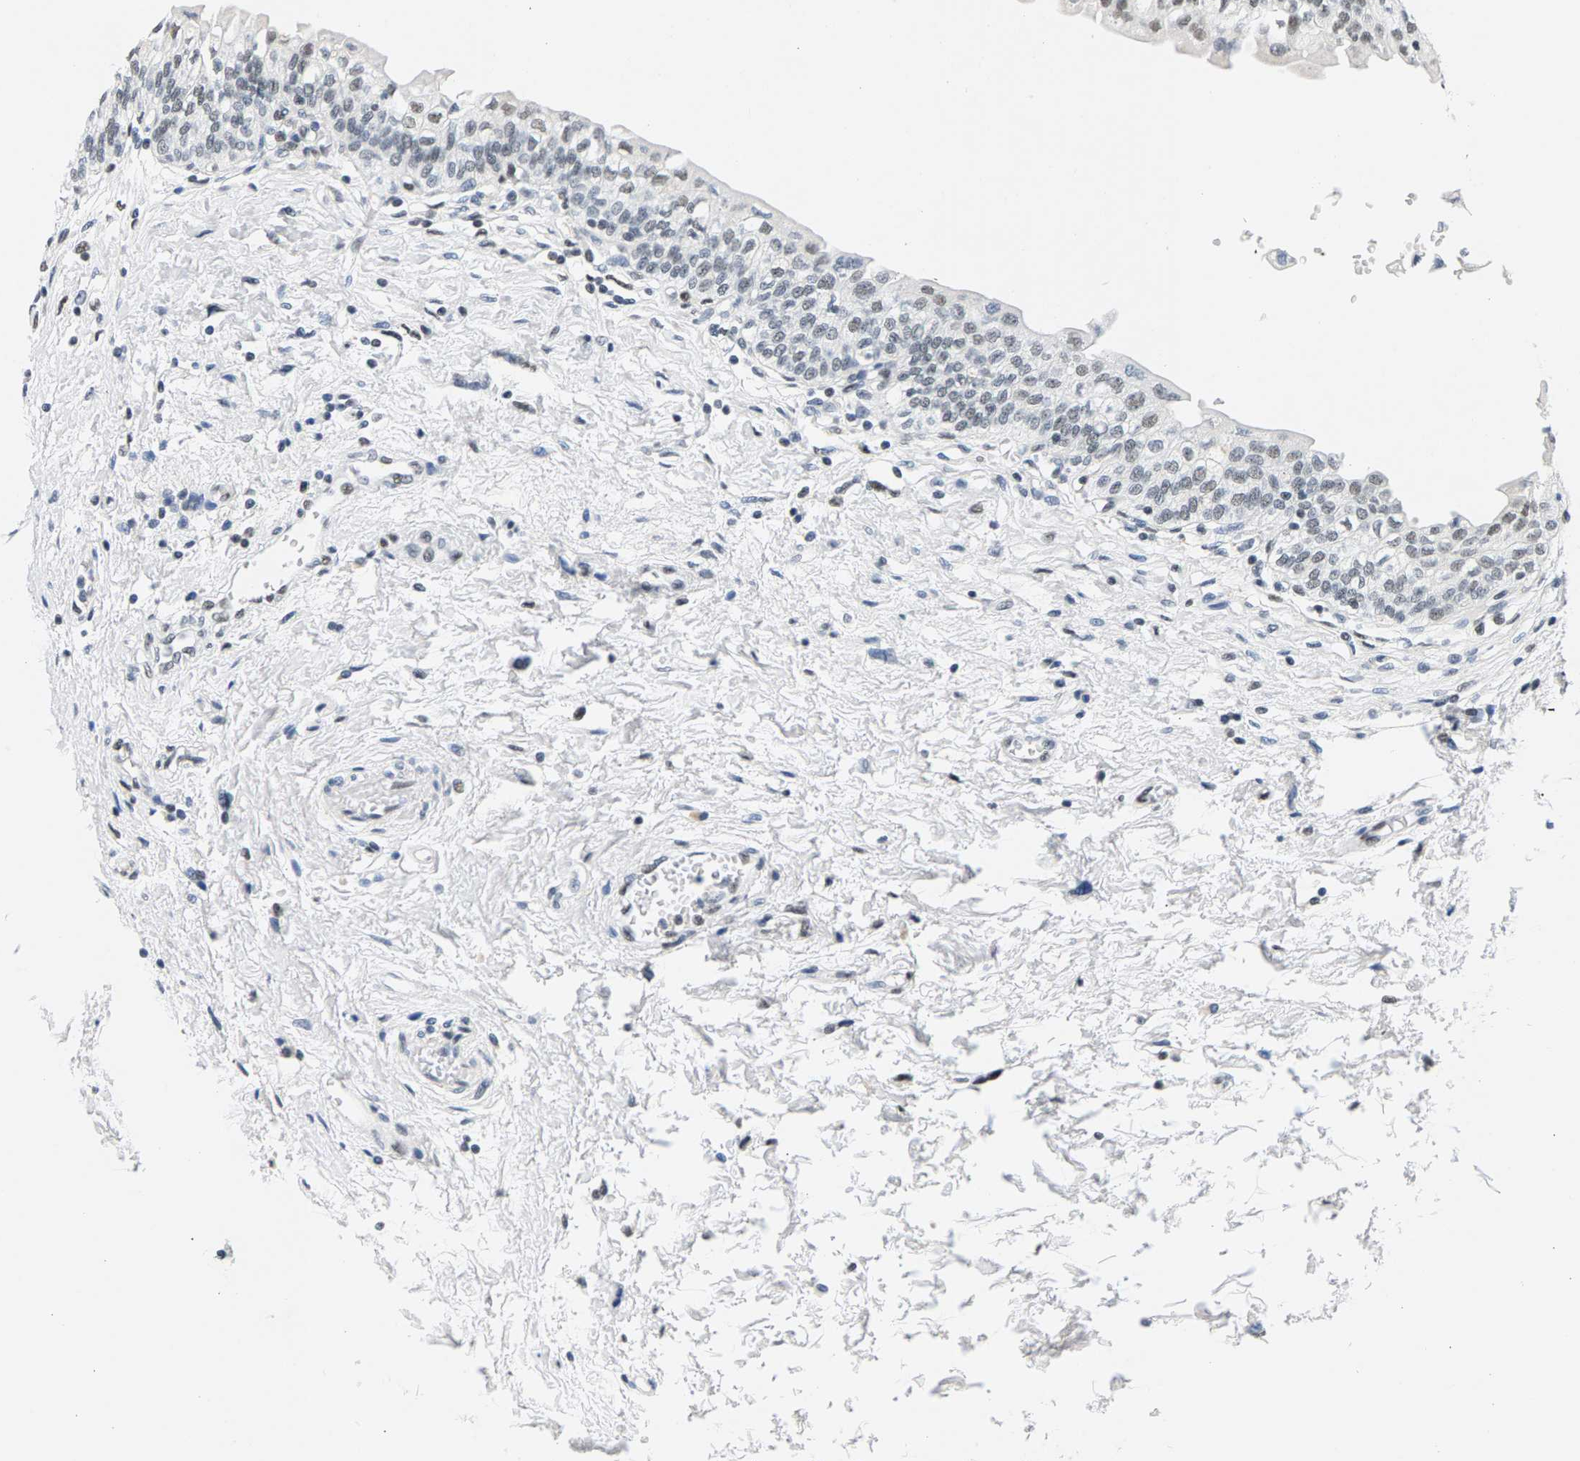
{"staining": {"intensity": "moderate", "quantity": "<25%", "location": "nuclear"}, "tissue": "urinary bladder", "cell_type": "Urothelial cells", "image_type": "normal", "snomed": [{"axis": "morphology", "description": "Normal tissue, NOS"}, {"axis": "topography", "description": "Urinary bladder"}], "caption": "Immunohistochemistry (IHC) staining of benign urinary bladder, which shows low levels of moderate nuclear staining in approximately <25% of urothelial cells indicating moderate nuclear protein positivity. The staining was performed using DAB (3,3'-diaminobenzidine) (brown) for protein detection and nuclei were counterstained in hematoxylin (blue).", "gene": "ATF2", "patient": {"sex": "male", "age": 55}}